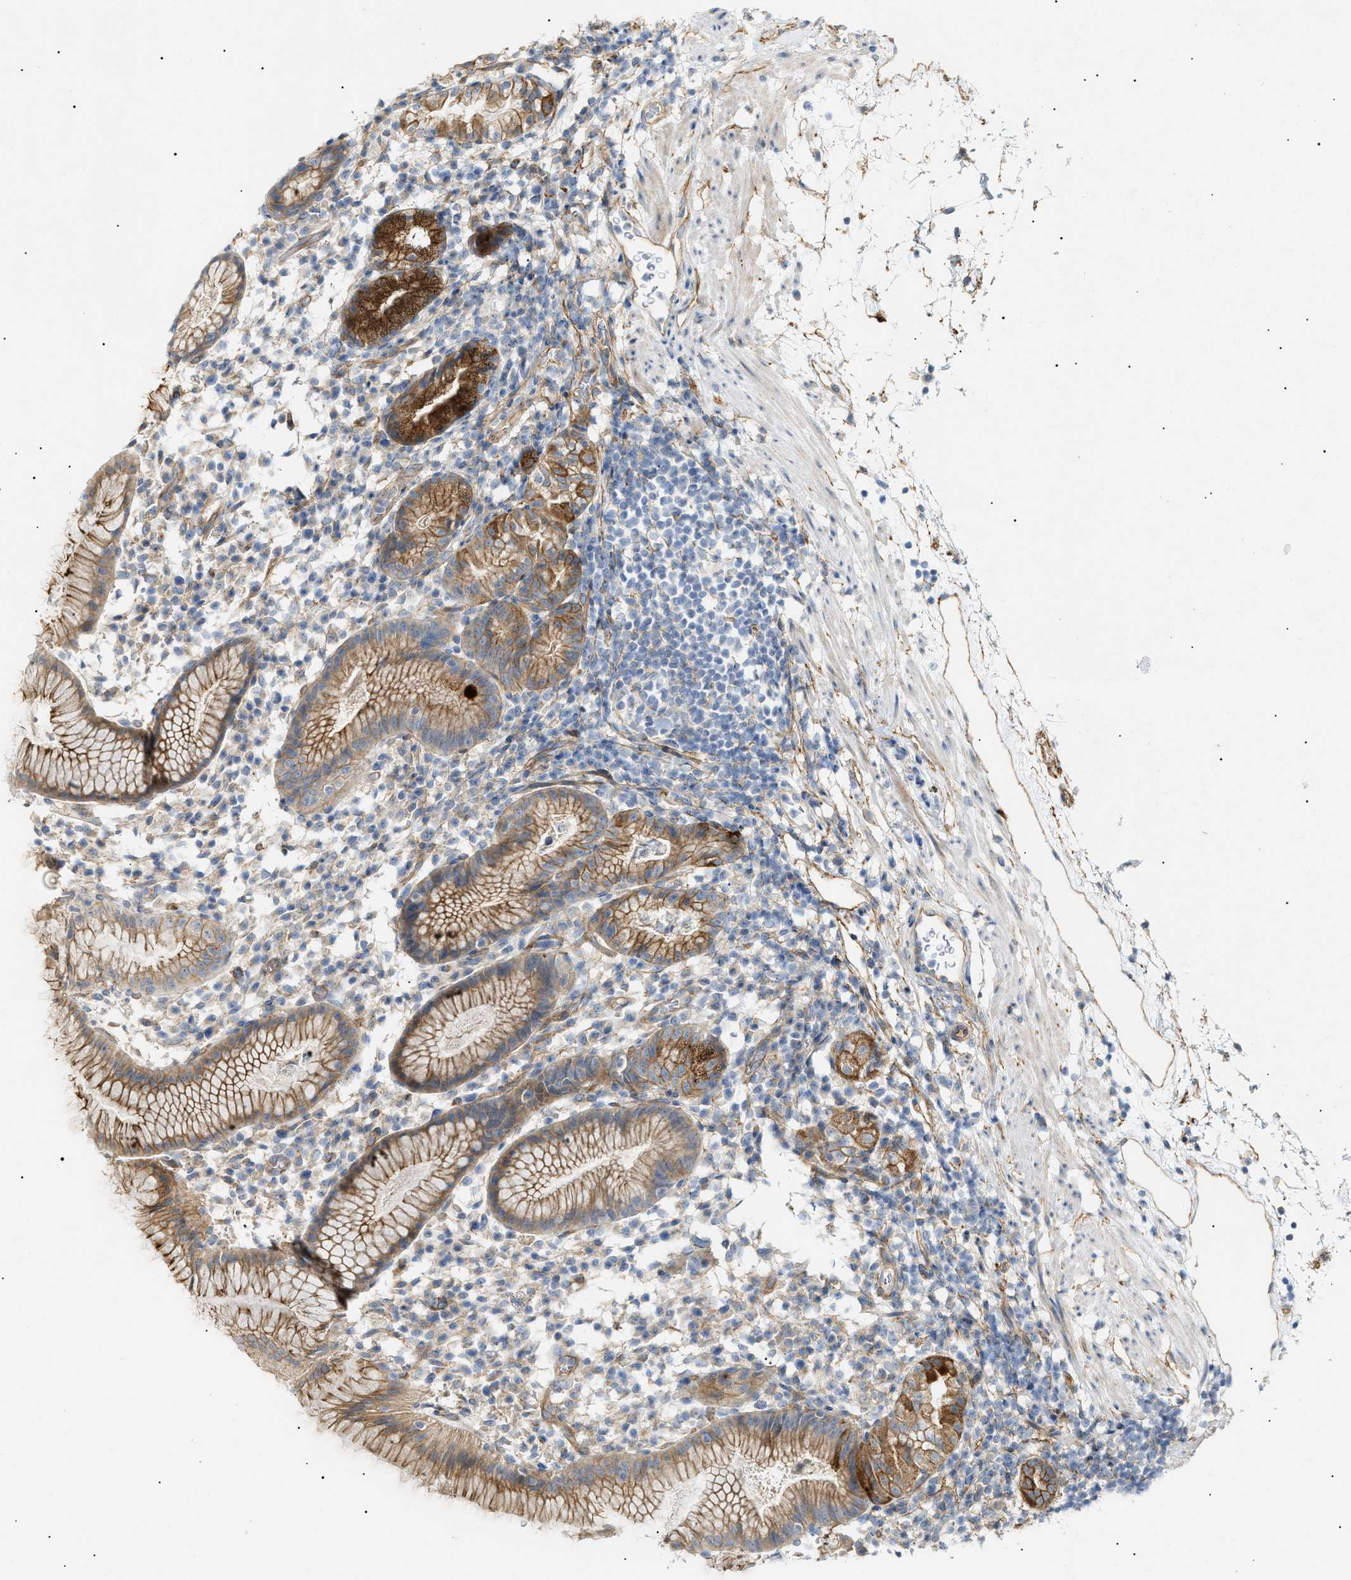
{"staining": {"intensity": "moderate", "quantity": ">75%", "location": "cytoplasmic/membranous"}, "tissue": "stomach", "cell_type": "Glandular cells", "image_type": "normal", "snomed": [{"axis": "morphology", "description": "Normal tissue, NOS"}, {"axis": "topography", "description": "Stomach"}, {"axis": "topography", "description": "Stomach, lower"}], "caption": "Protein analysis of unremarkable stomach shows moderate cytoplasmic/membranous staining in about >75% of glandular cells.", "gene": "ZFHX2", "patient": {"sex": "female", "age": 75}}